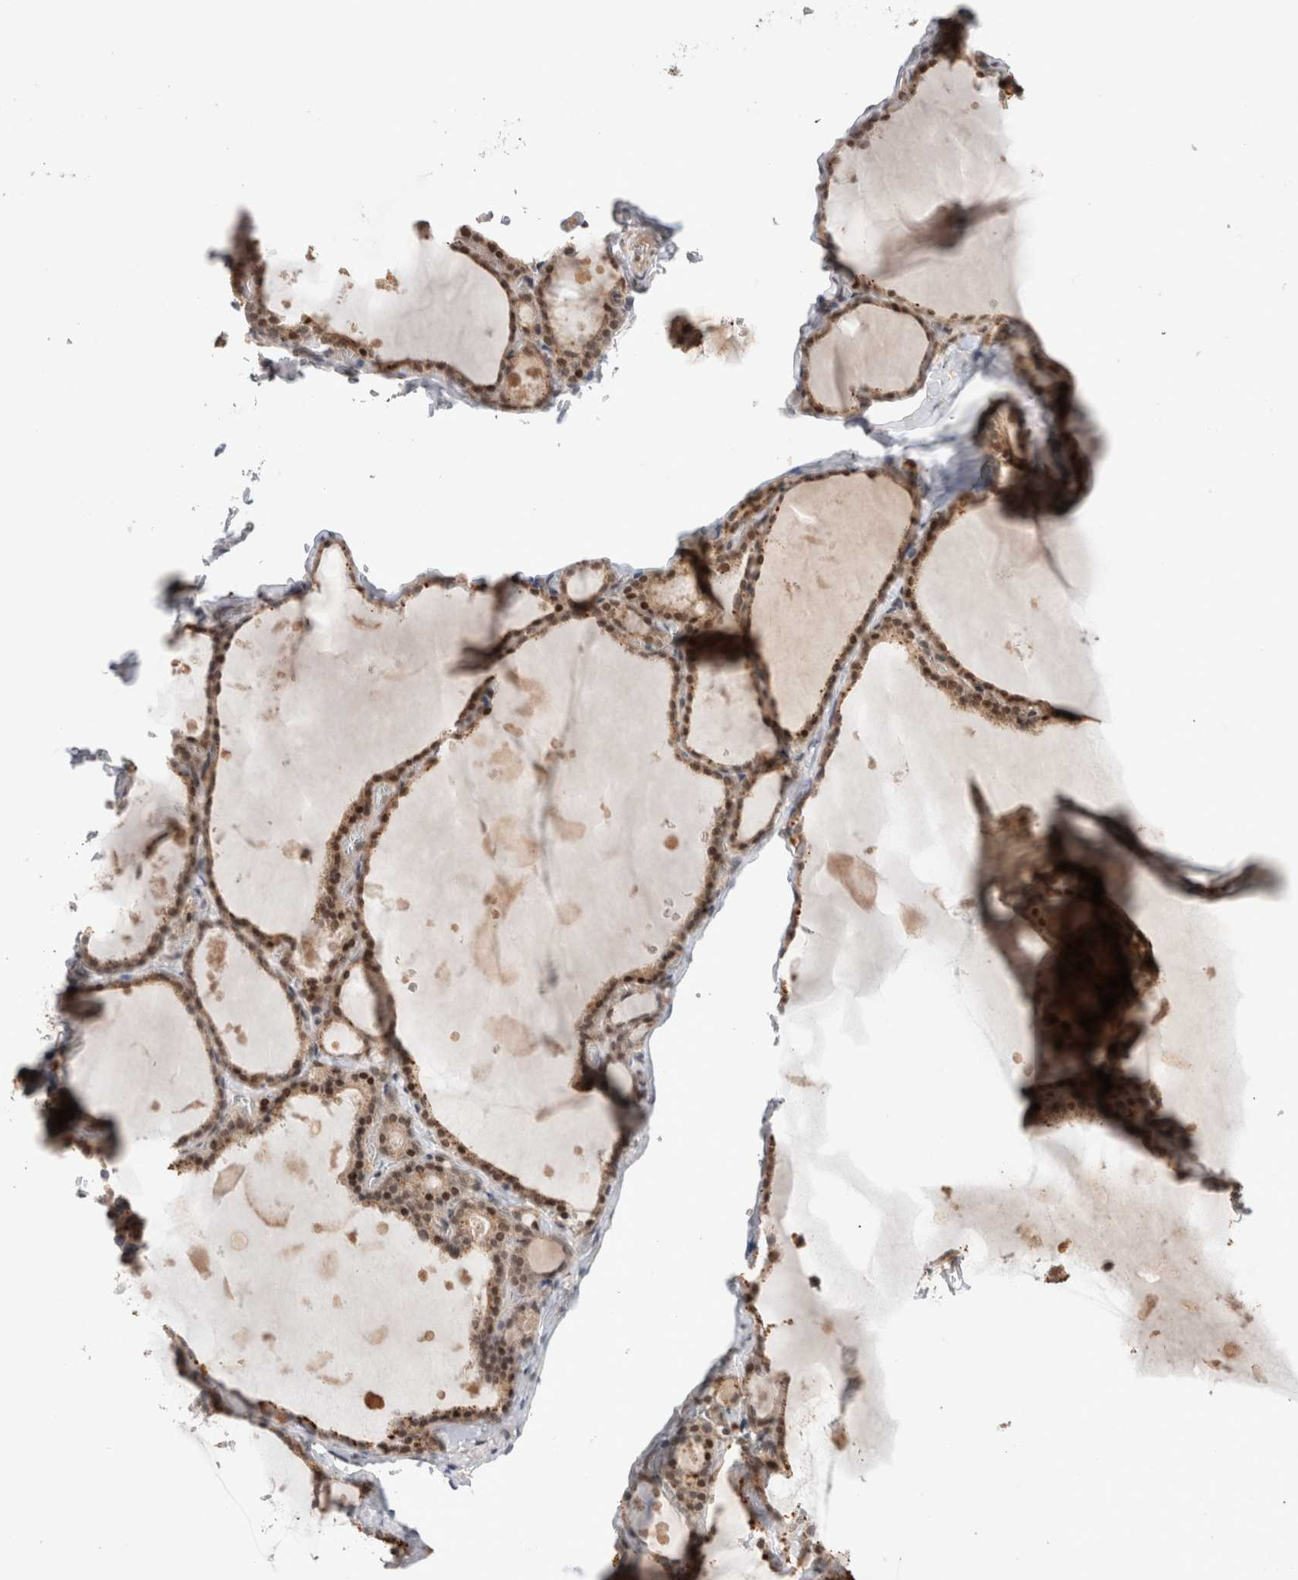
{"staining": {"intensity": "weak", "quantity": ">75%", "location": "cytoplasmic/membranous,nuclear"}, "tissue": "thyroid gland", "cell_type": "Glandular cells", "image_type": "normal", "snomed": [{"axis": "morphology", "description": "Normal tissue, NOS"}, {"axis": "topography", "description": "Thyroid gland"}], "caption": "About >75% of glandular cells in benign thyroid gland show weak cytoplasmic/membranous,nuclear protein staining as visualized by brown immunohistochemical staining.", "gene": "SYDE2", "patient": {"sex": "male", "age": 56}}